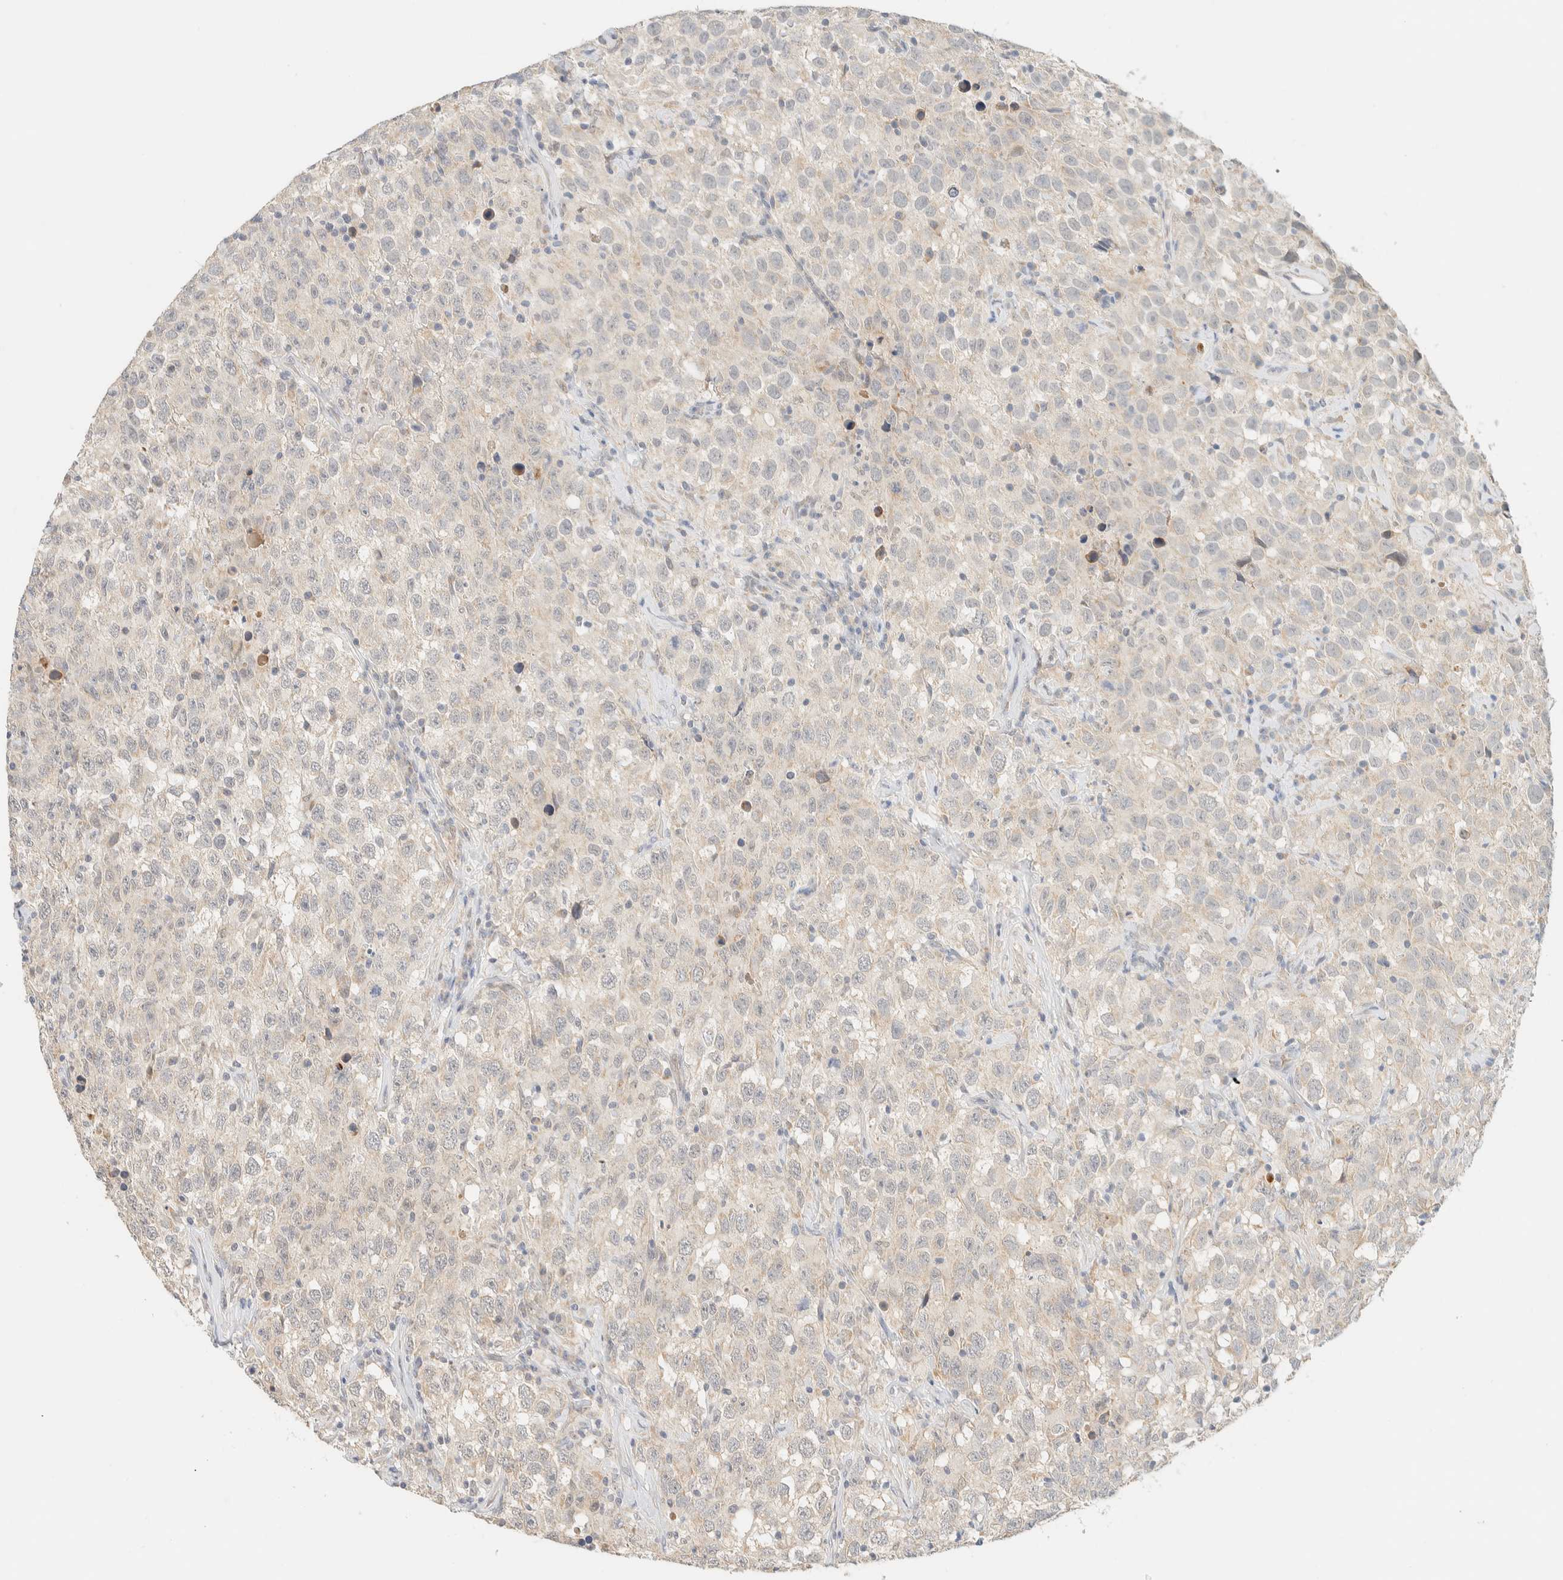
{"staining": {"intensity": "weak", "quantity": "<25%", "location": "cytoplasmic/membranous"}, "tissue": "testis cancer", "cell_type": "Tumor cells", "image_type": "cancer", "snomed": [{"axis": "morphology", "description": "Seminoma, NOS"}, {"axis": "topography", "description": "Testis"}], "caption": "Photomicrograph shows no protein positivity in tumor cells of testis seminoma tissue. (DAB immunohistochemistry, high magnification).", "gene": "TNK1", "patient": {"sex": "male", "age": 41}}